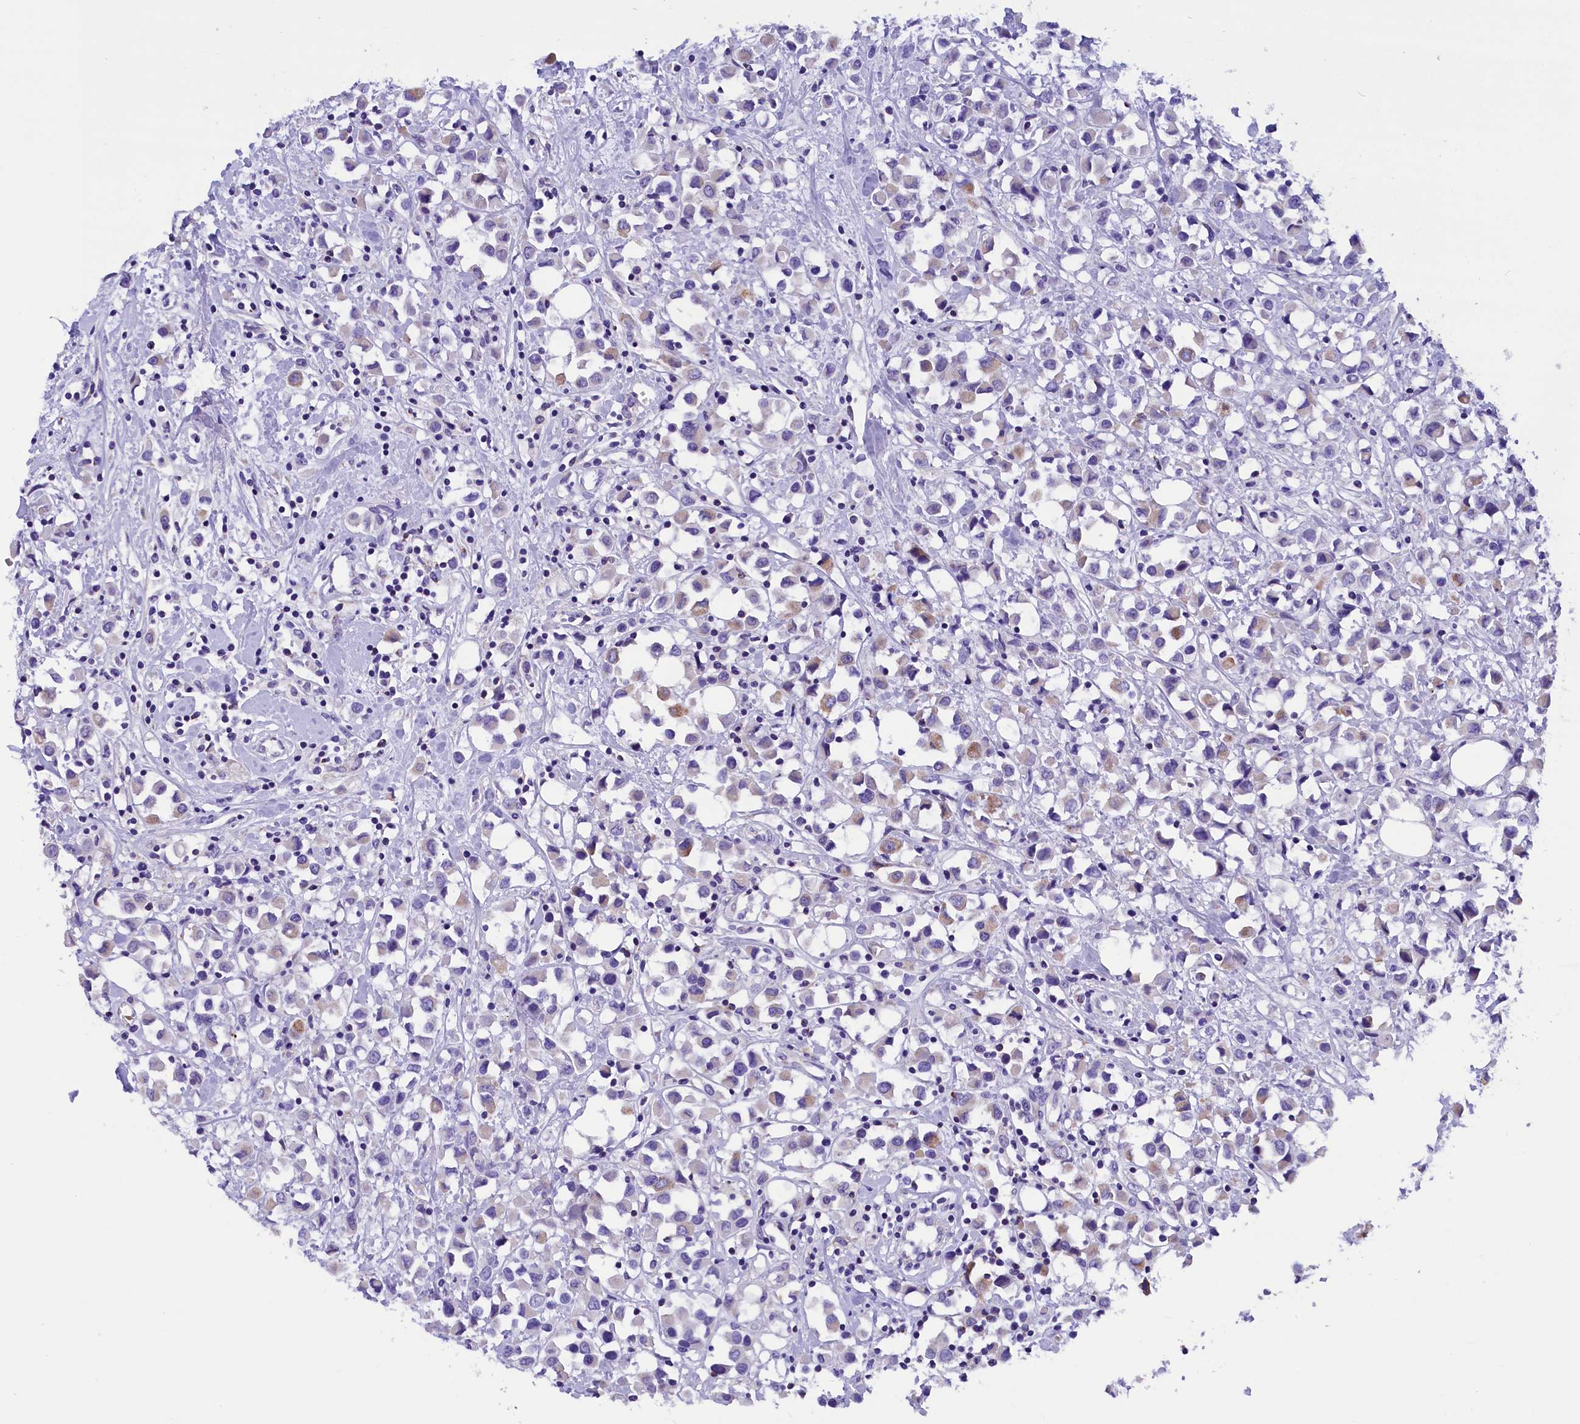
{"staining": {"intensity": "weak", "quantity": "<25%", "location": "cytoplasmic/membranous"}, "tissue": "breast cancer", "cell_type": "Tumor cells", "image_type": "cancer", "snomed": [{"axis": "morphology", "description": "Duct carcinoma"}, {"axis": "topography", "description": "Breast"}], "caption": "High magnification brightfield microscopy of breast infiltrating ductal carcinoma stained with DAB (3,3'-diaminobenzidine) (brown) and counterstained with hematoxylin (blue): tumor cells show no significant staining. The staining is performed using DAB (3,3'-diaminobenzidine) brown chromogen with nuclei counter-stained in using hematoxylin.", "gene": "ABAT", "patient": {"sex": "female", "age": 61}}